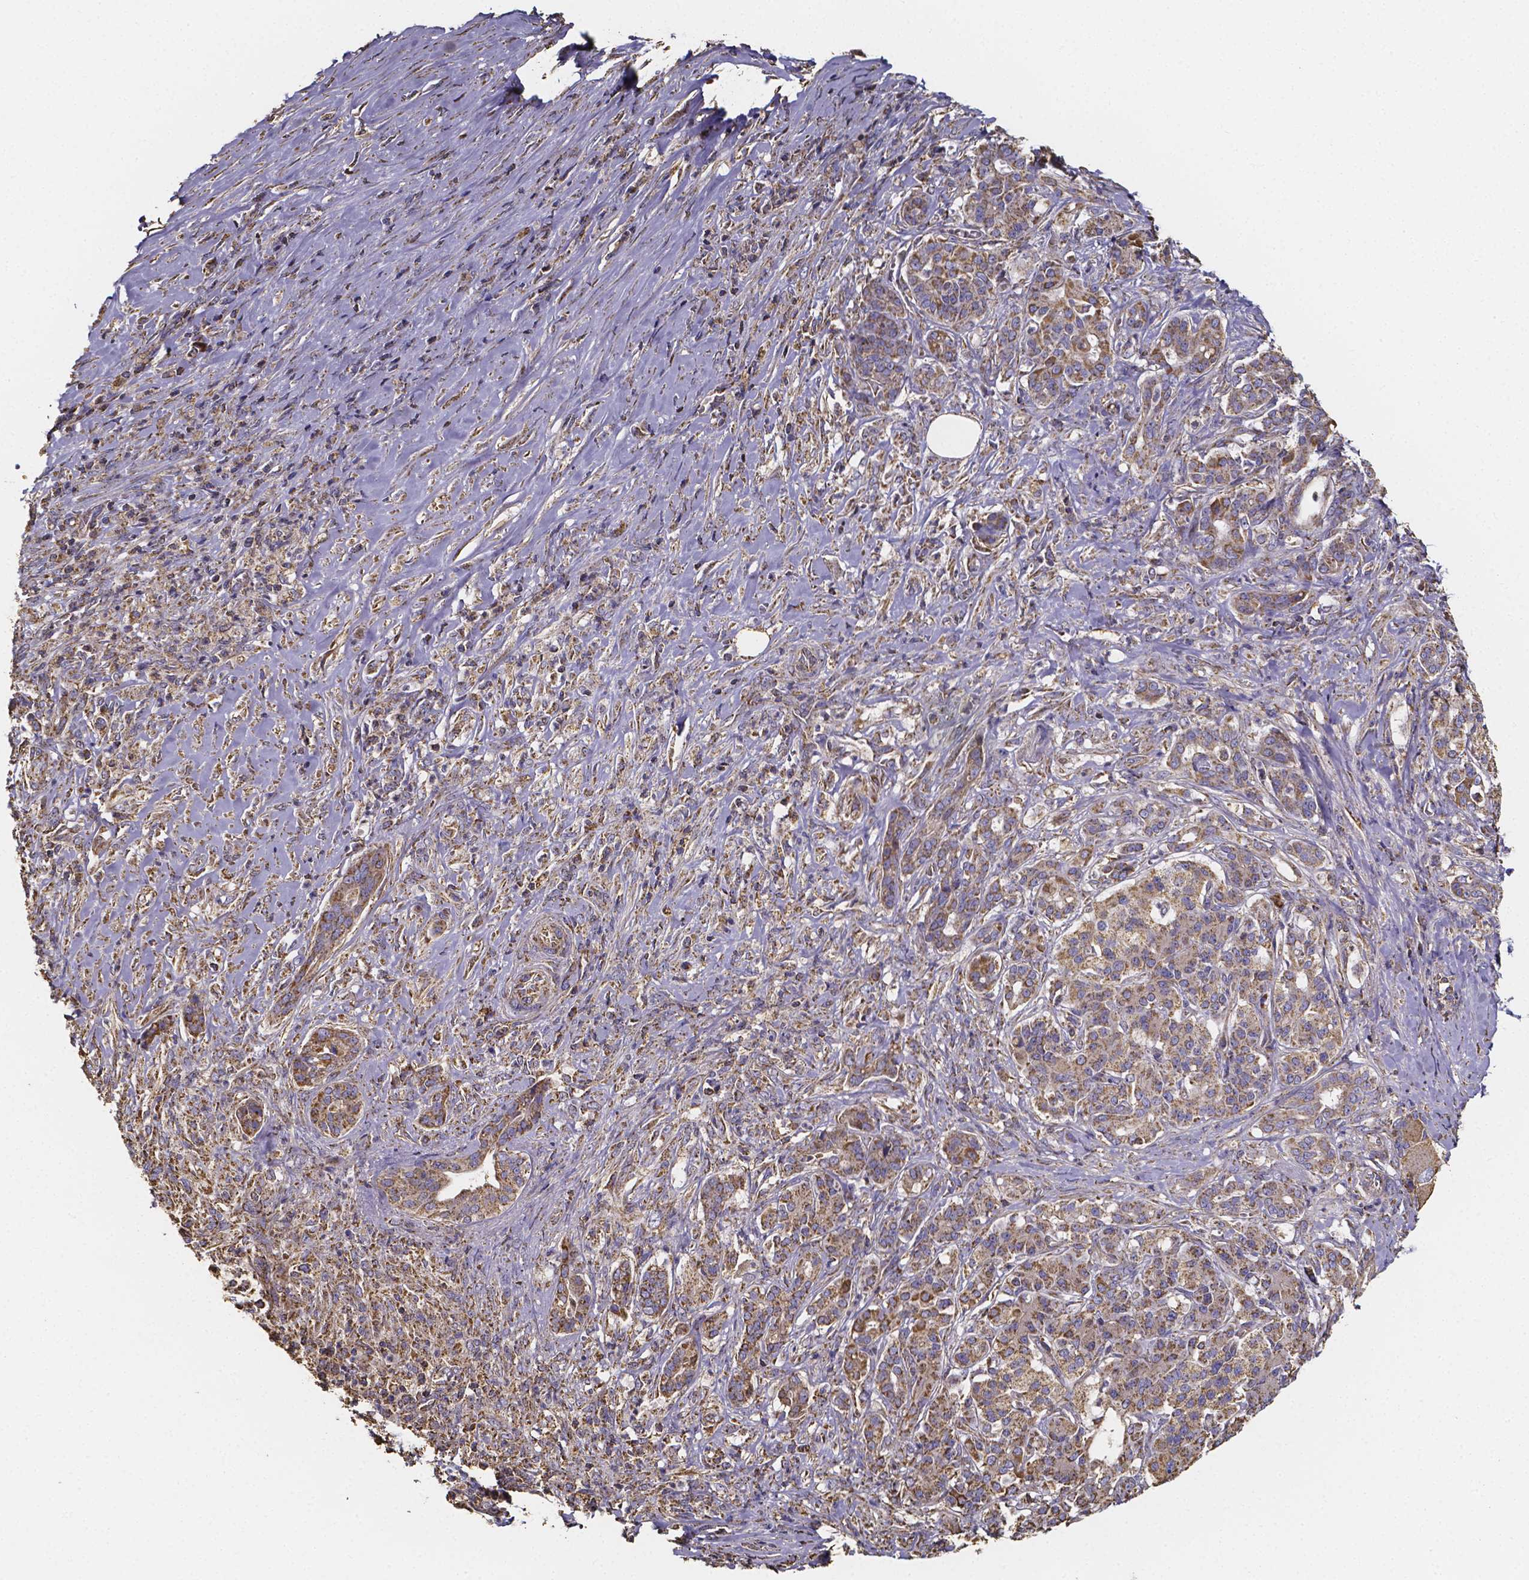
{"staining": {"intensity": "moderate", "quantity": ">75%", "location": "cytoplasmic/membranous"}, "tissue": "pancreatic cancer", "cell_type": "Tumor cells", "image_type": "cancer", "snomed": [{"axis": "morphology", "description": "Normal tissue, NOS"}, {"axis": "morphology", "description": "Inflammation, NOS"}, {"axis": "morphology", "description": "Adenocarcinoma, NOS"}, {"axis": "topography", "description": "Pancreas"}], "caption": "High-power microscopy captured an IHC photomicrograph of pancreatic cancer, revealing moderate cytoplasmic/membranous staining in approximately >75% of tumor cells.", "gene": "SLC35D2", "patient": {"sex": "male", "age": 57}}